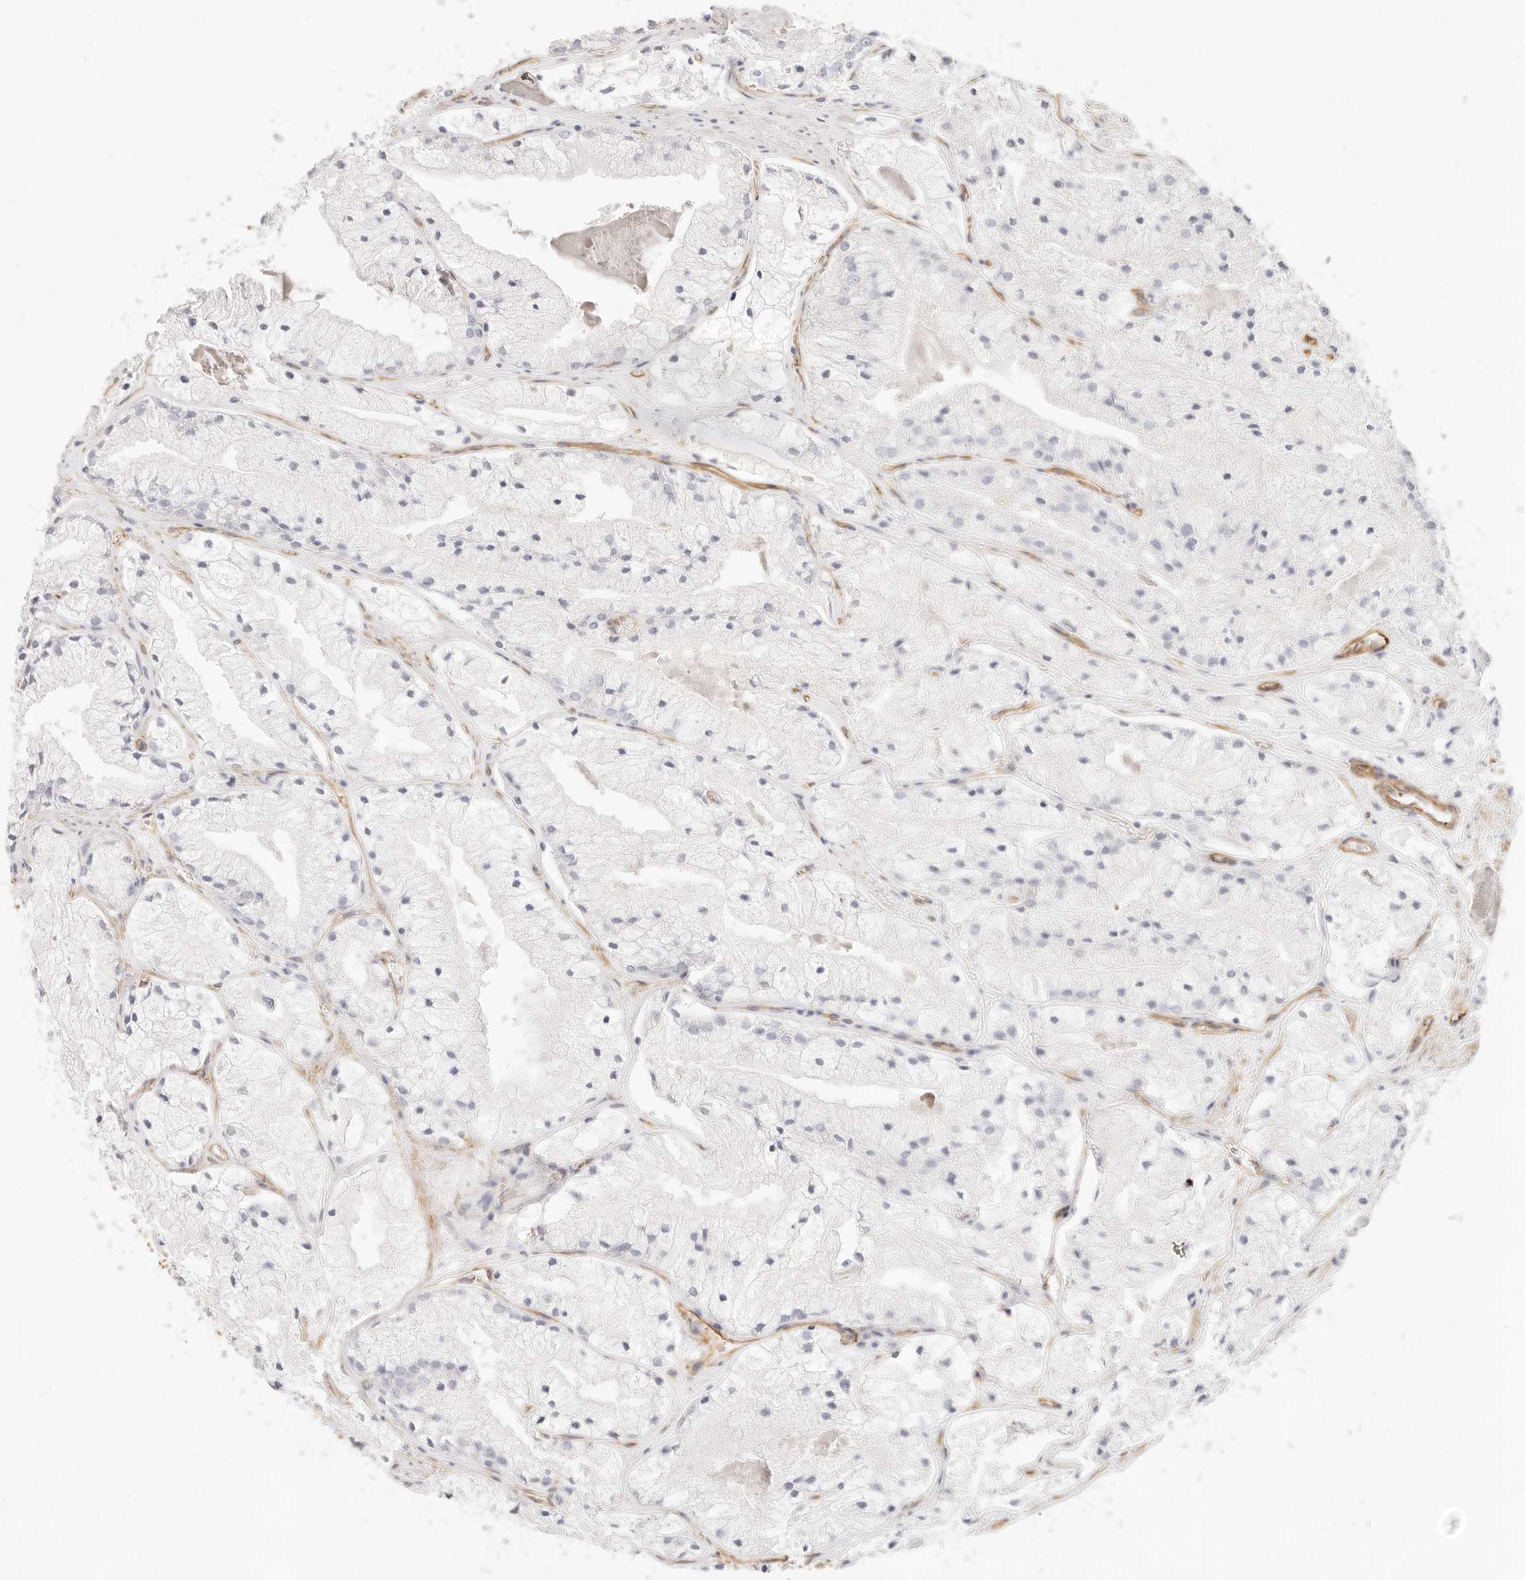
{"staining": {"intensity": "negative", "quantity": "none", "location": "none"}, "tissue": "prostate cancer", "cell_type": "Tumor cells", "image_type": "cancer", "snomed": [{"axis": "morphology", "description": "Adenocarcinoma, High grade"}, {"axis": "topography", "description": "Prostate"}], "caption": "Human adenocarcinoma (high-grade) (prostate) stained for a protein using IHC exhibits no staining in tumor cells.", "gene": "NUS1", "patient": {"sex": "male", "age": 50}}